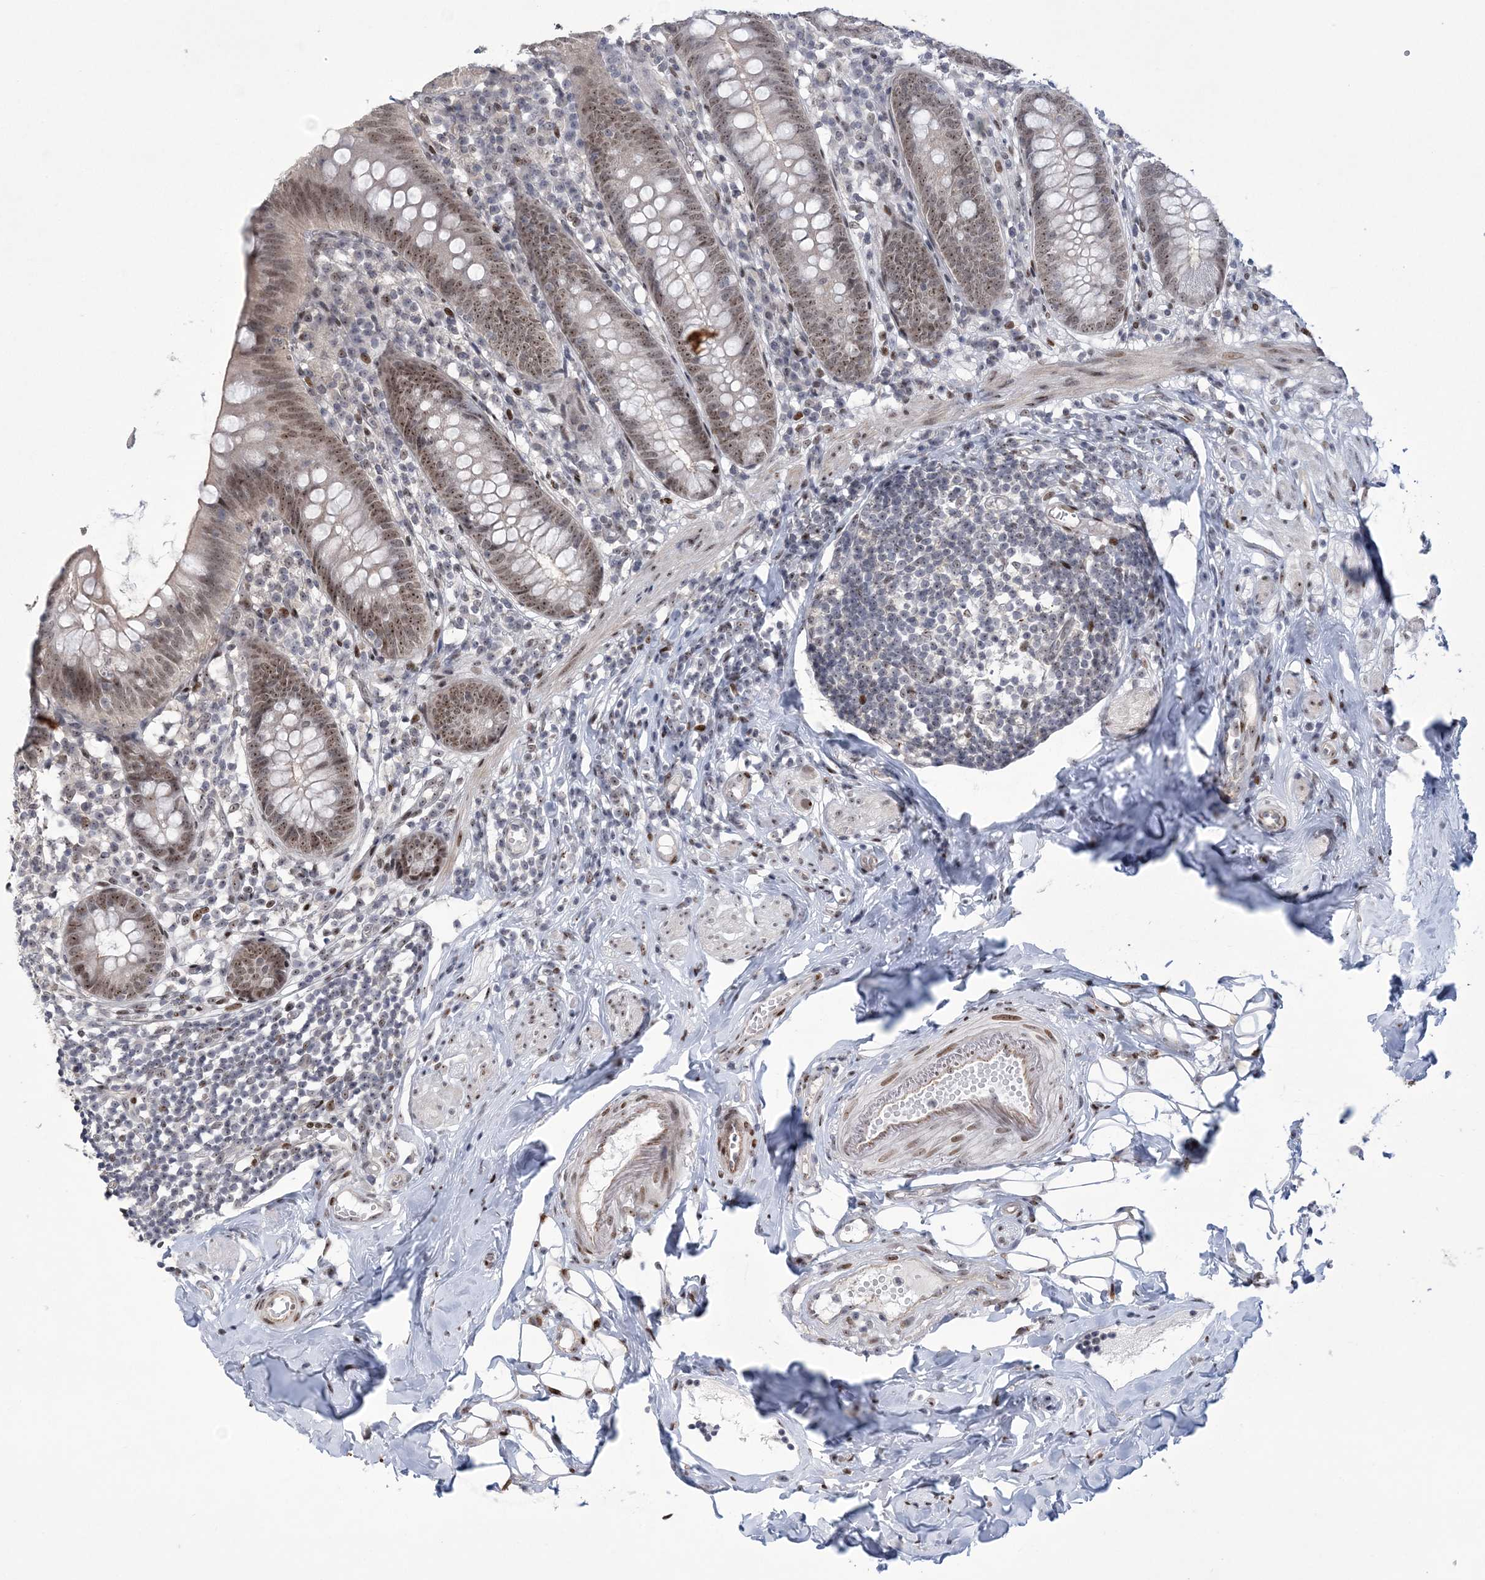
{"staining": {"intensity": "moderate", "quantity": "25%-75%", "location": "nuclear"}, "tissue": "appendix", "cell_type": "Glandular cells", "image_type": "normal", "snomed": [{"axis": "morphology", "description": "Normal tissue, NOS"}, {"axis": "topography", "description": "Appendix"}], "caption": "The micrograph displays a brown stain indicating the presence of a protein in the nuclear of glandular cells in appendix.", "gene": "HOMEZ", "patient": {"sex": "female", "age": 62}}